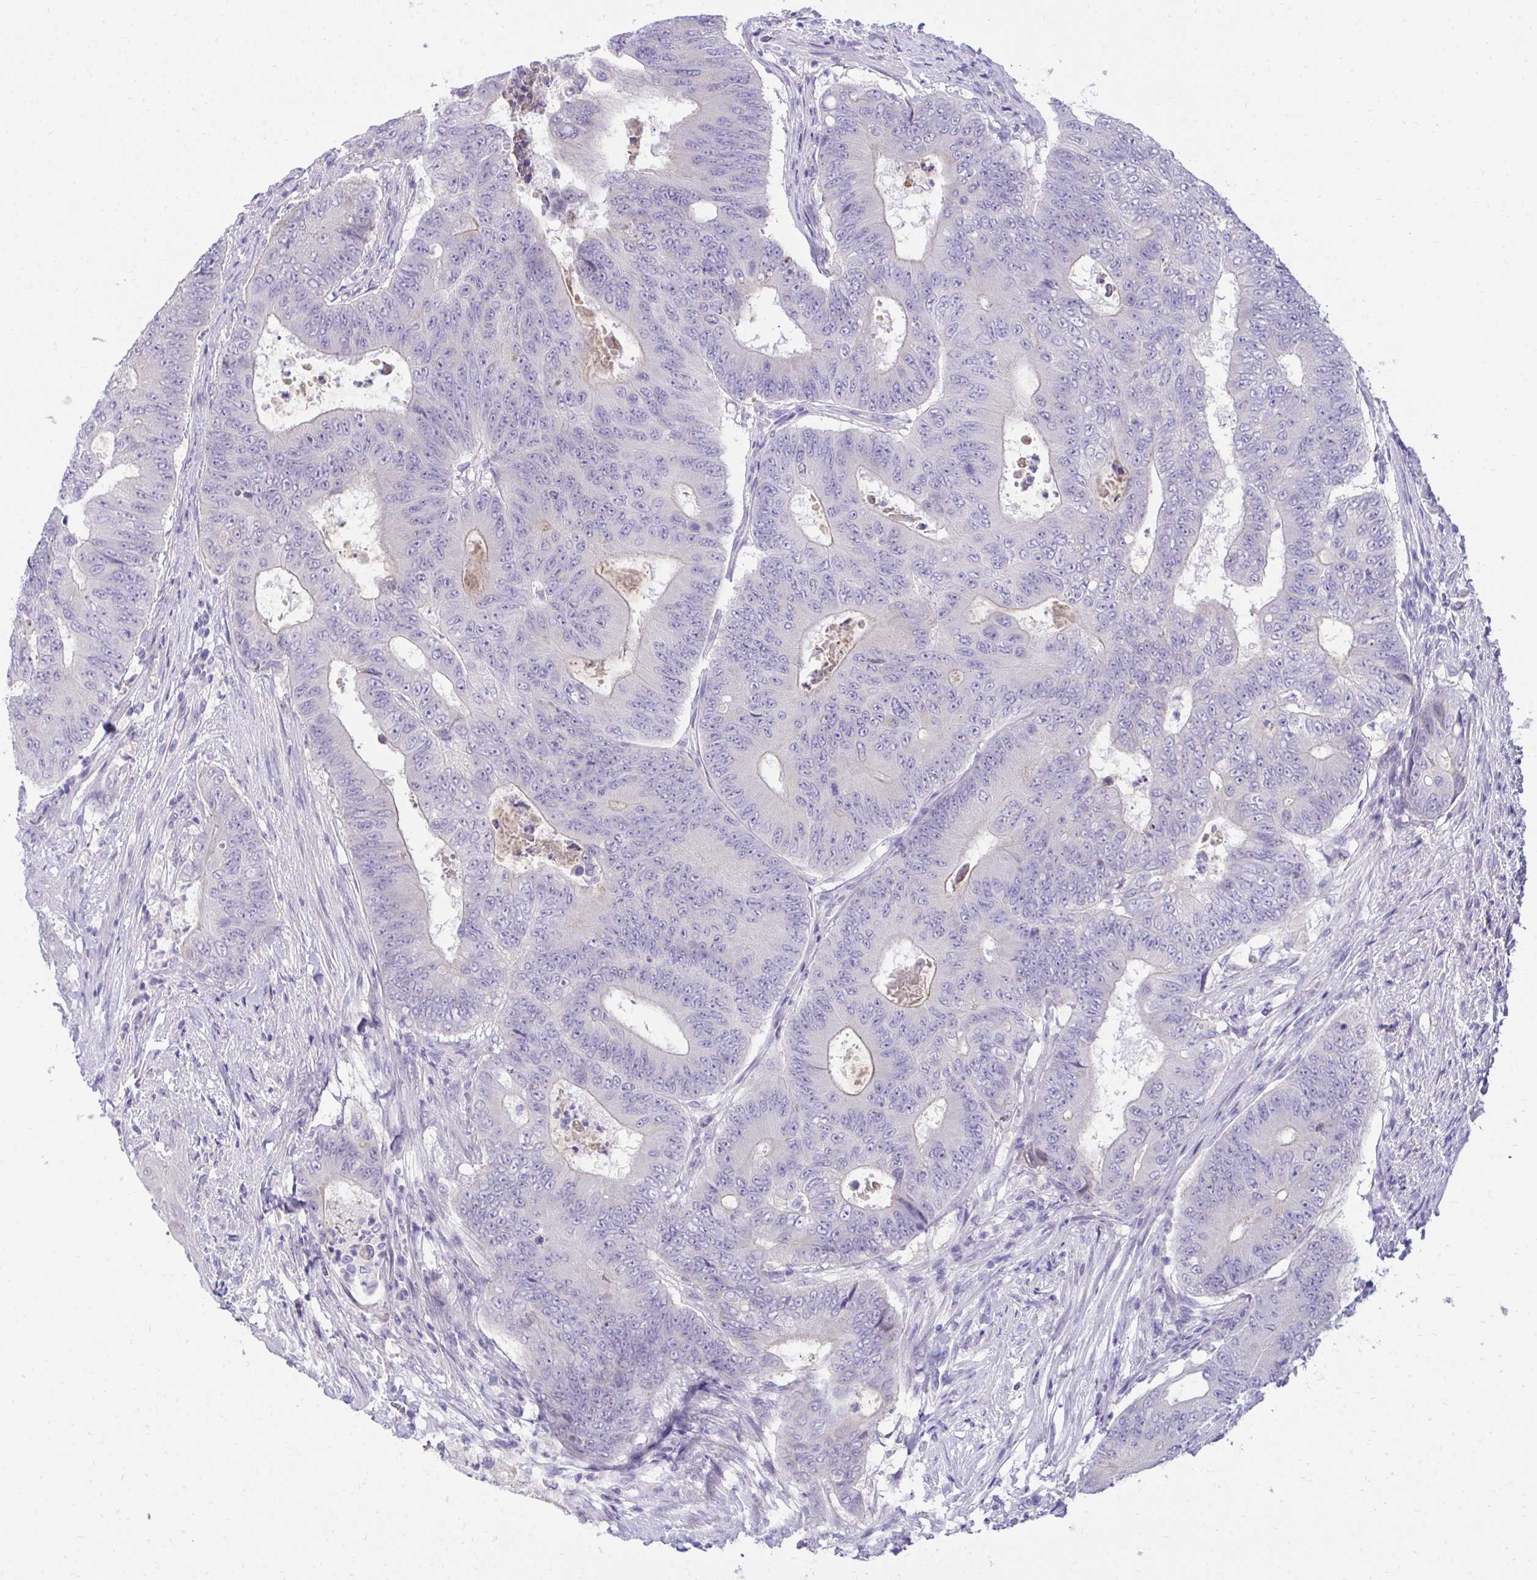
{"staining": {"intensity": "negative", "quantity": "none", "location": "none"}, "tissue": "colorectal cancer", "cell_type": "Tumor cells", "image_type": "cancer", "snomed": [{"axis": "morphology", "description": "Adenocarcinoma, NOS"}, {"axis": "topography", "description": "Colon"}], "caption": "Immunohistochemical staining of colorectal cancer (adenocarcinoma) exhibits no significant positivity in tumor cells.", "gene": "TMCO5A", "patient": {"sex": "female", "age": 48}}